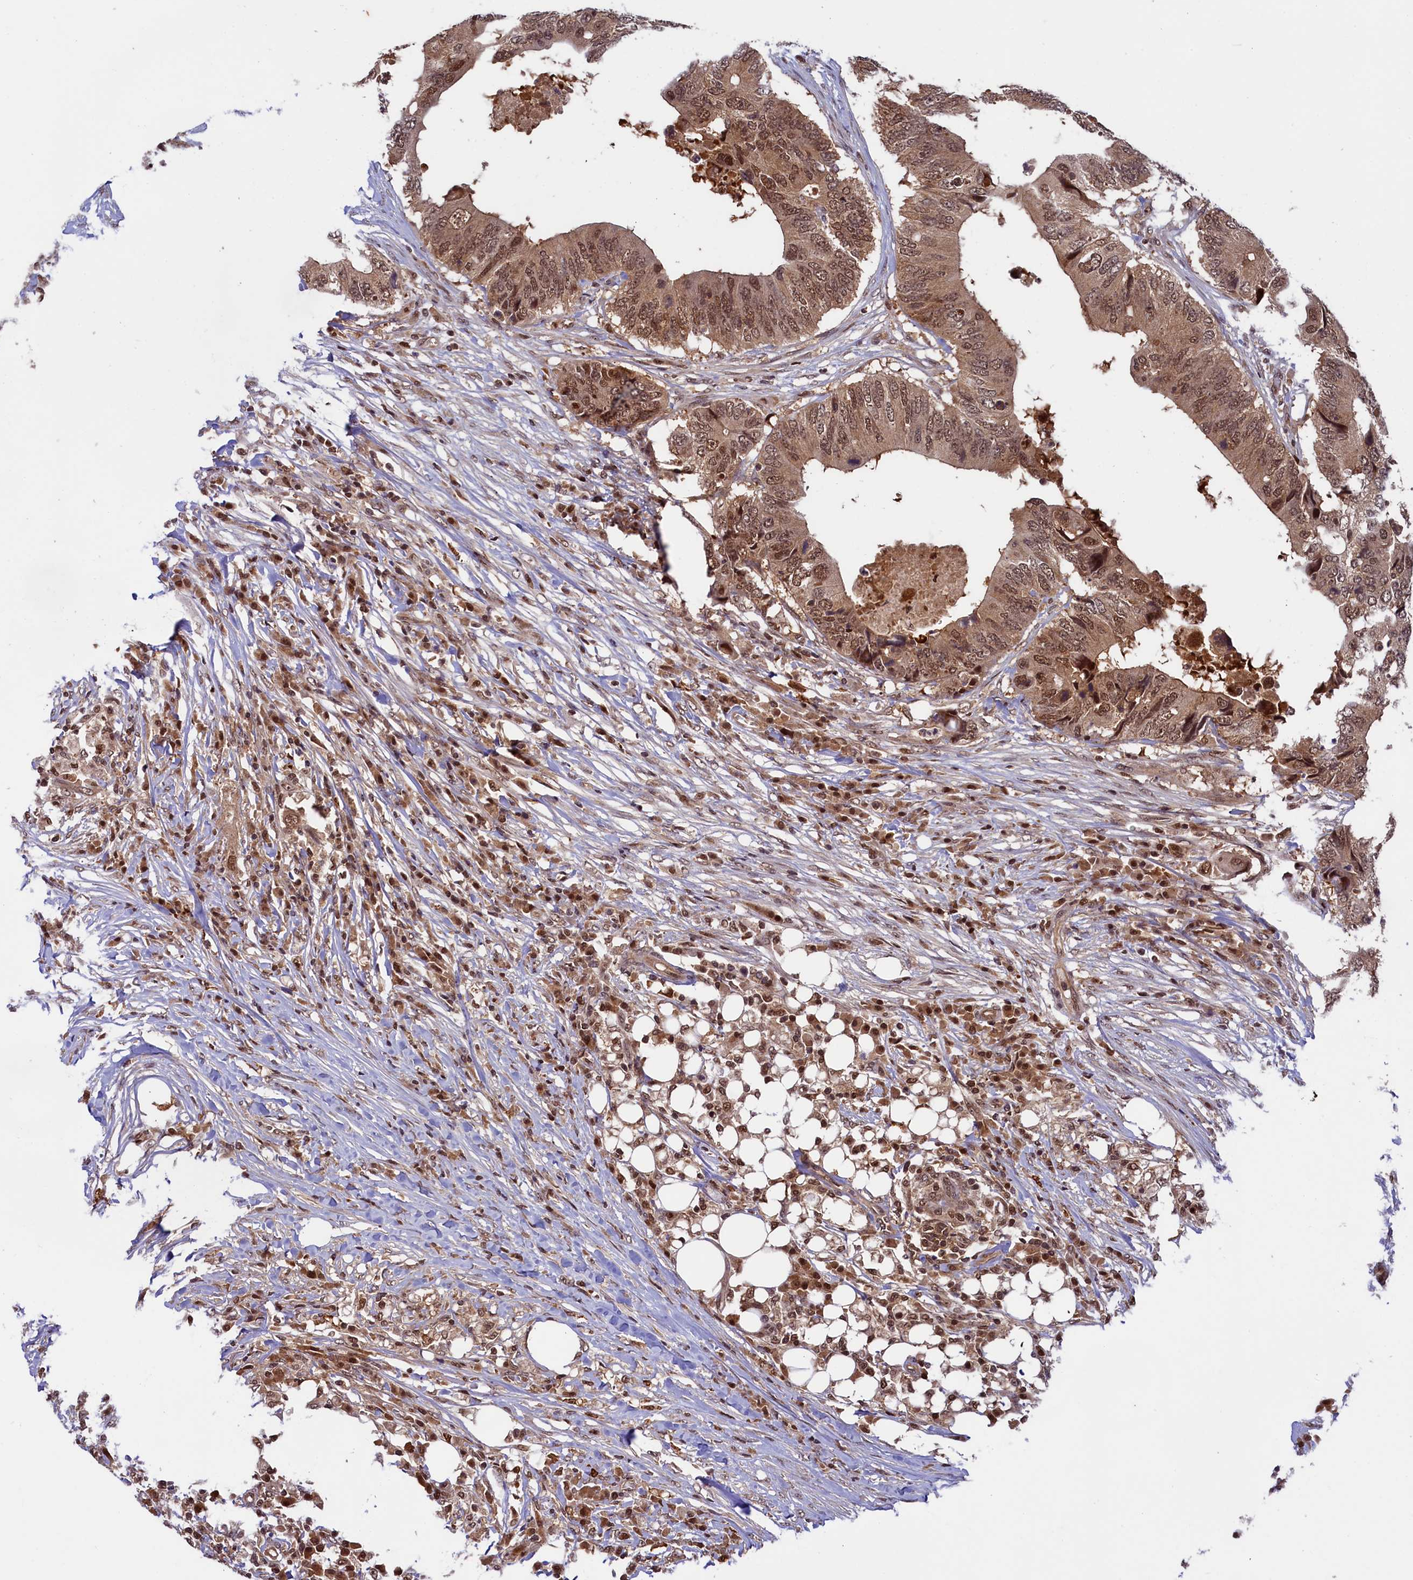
{"staining": {"intensity": "moderate", "quantity": ">75%", "location": "cytoplasmic/membranous,nuclear"}, "tissue": "colorectal cancer", "cell_type": "Tumor cells", "image_type": "cancer", "snomed": [{"axis": "morphology", "description": "Adenocarcinoma, NOS"}, {"axis": "topography", "description": "Colon"}], "caption": "About >75% of tumor cells in human colorectal adenocarcinoma show moderate cytoplasmic/membranous and nuclear protein expression as visualized by brown immunohistochemical staining.", "gene": "SLC7A6OS", "patient": {"sex": "male", "age": 71}}